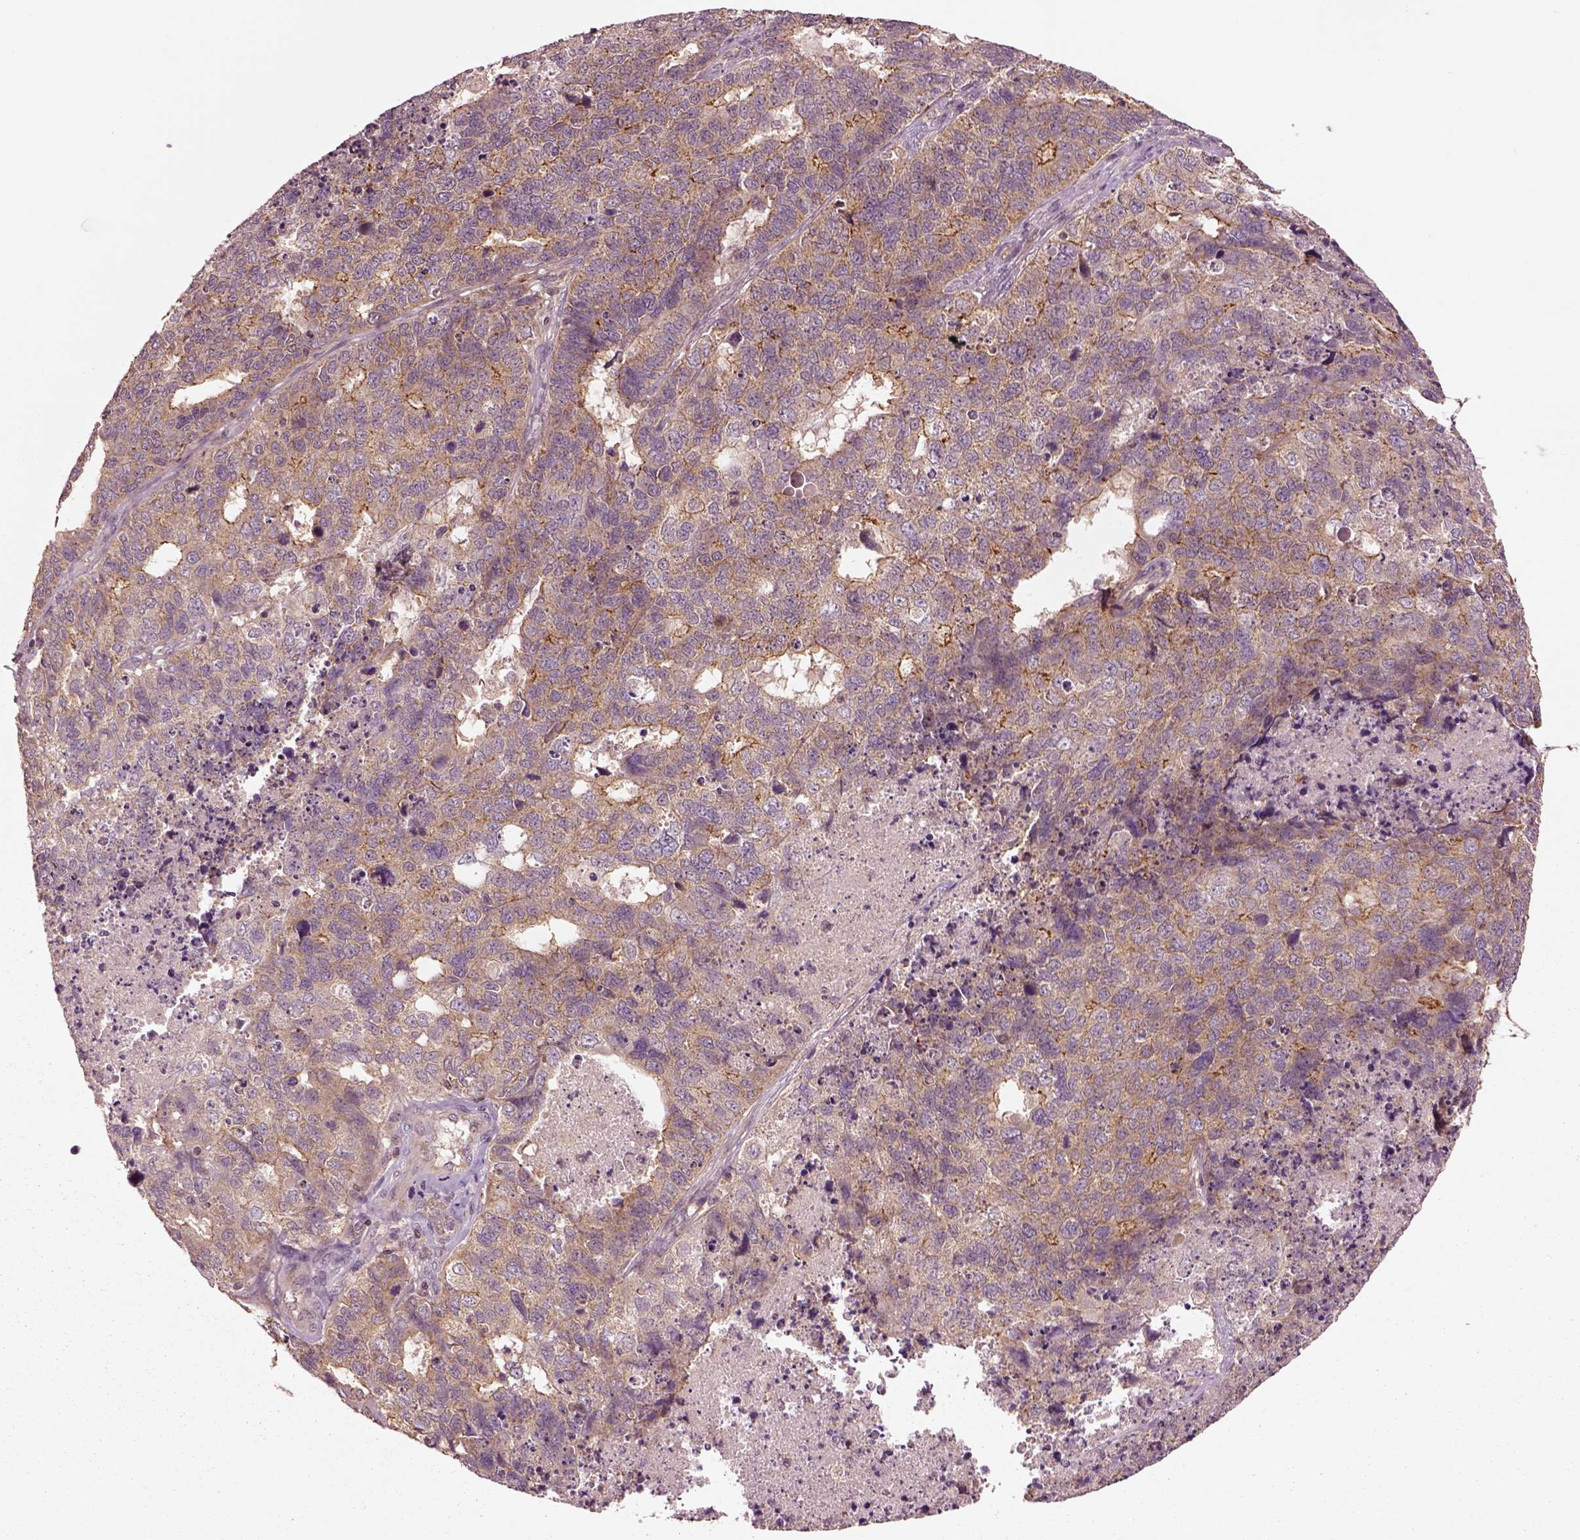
{"staining": {"intensity": "moderate", "quantity": ">75%", "location": "cytoplasmic/membranous"}, "tissue": "cervical cancer", "cell_type": "Tumor cells", "image_type": "cancer", "snomed": [{"axis": "morphology", "description": "Squamous cell carcinoma, NOS"}, {"axis": "topography", "description": "Cervix"}], "caption": "Tumor cells exhibit medium levels of moderate cytoplasmic/membranous expression in about >75% of cells in human cervical cancer (squamous cell carcinoma). (brown staining indicates protein expression, while blue staining denotes nuclei).", "gene": "MTHFS", "patient": {"sex": "female", "age": 63}}